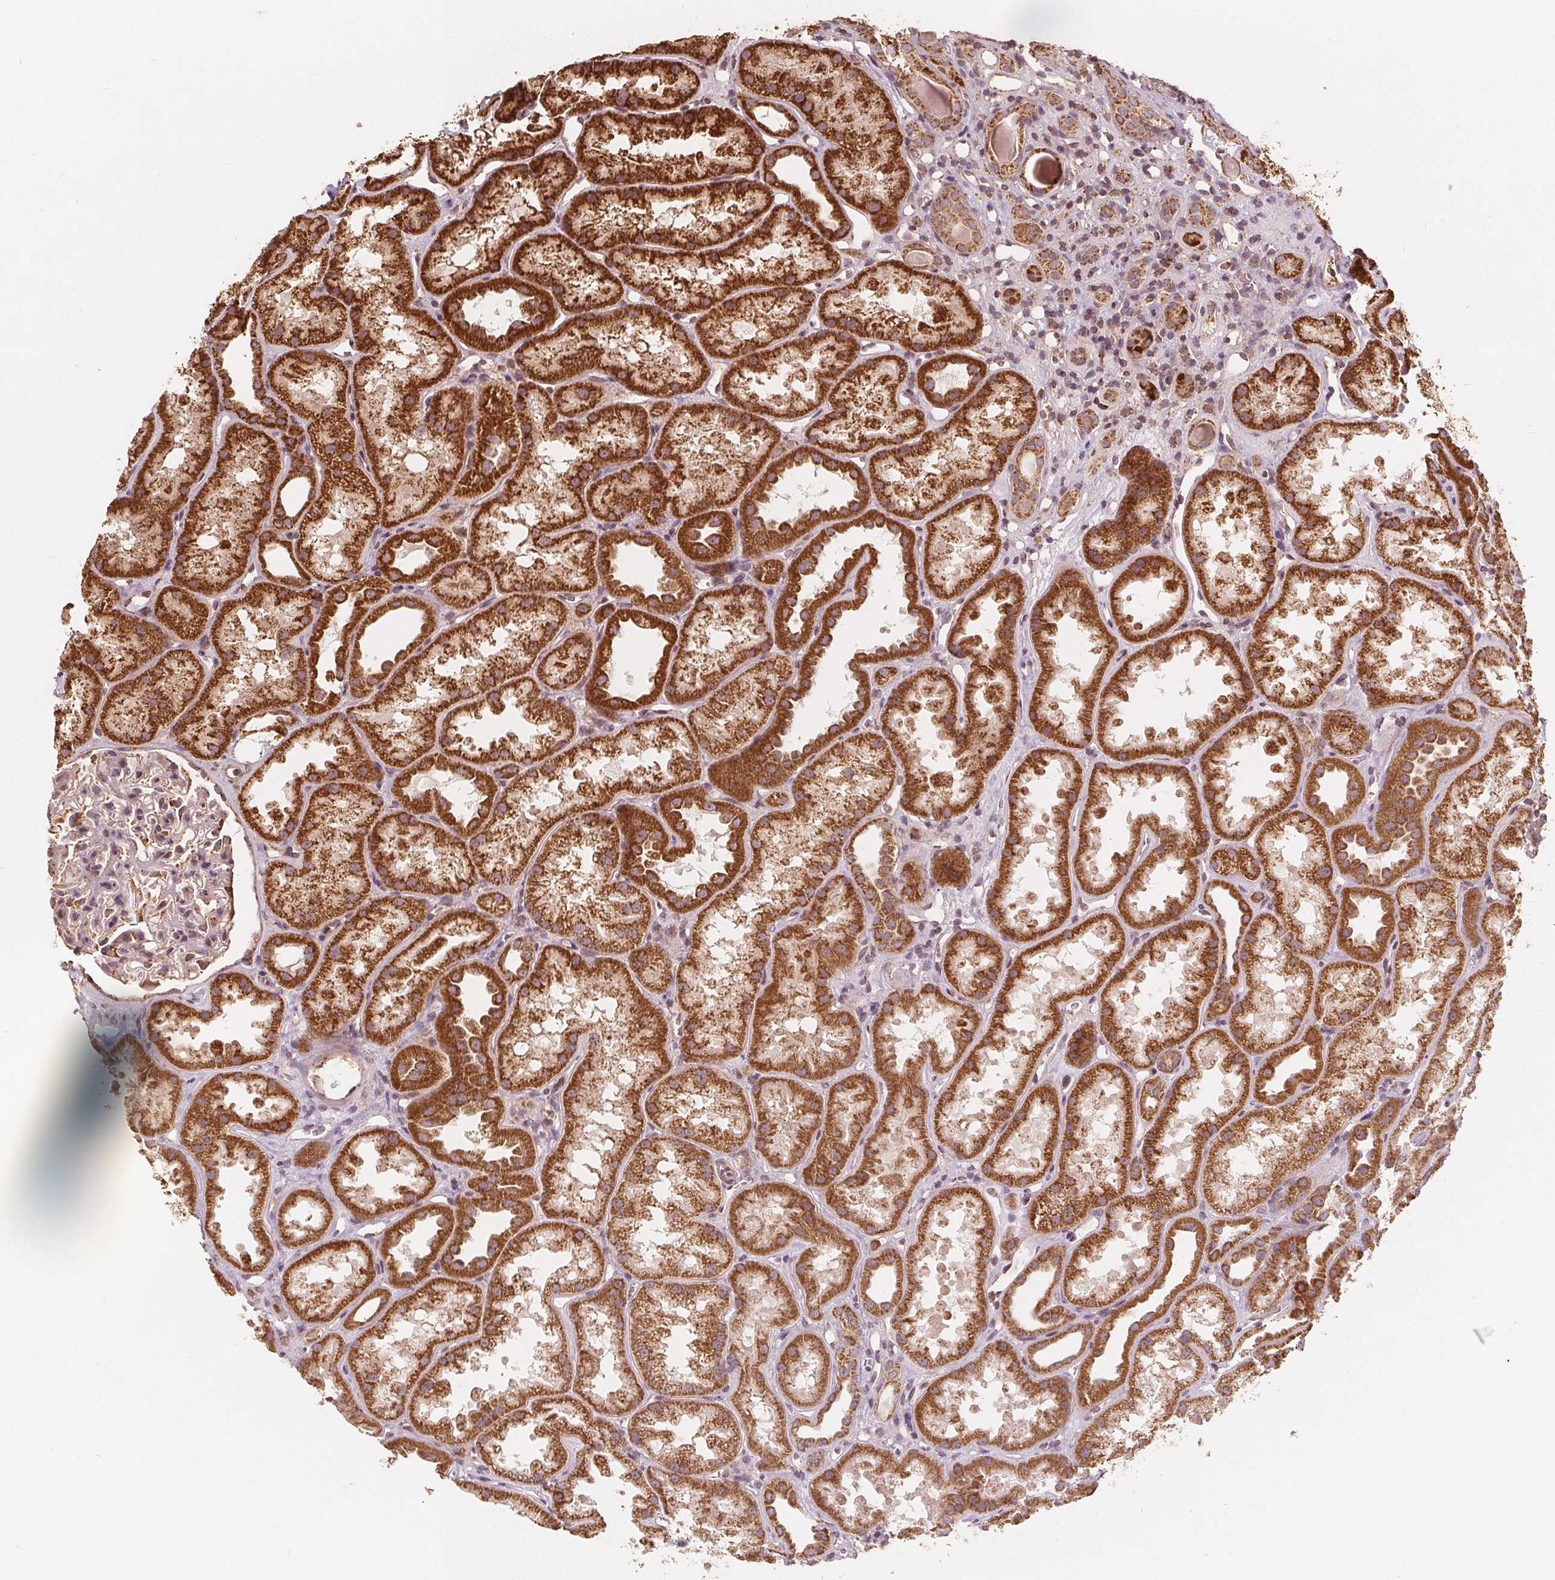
{"staining": {"intensity": "moderate", "quantity": "<25%", "location": "cytoplasmic/membranous"}, "tissue": "kidney", "cell_type": "Cells in glomeruli", "image_type": "normal", "snomed": [{"axis": "morphology", "description": "Normal tissue, NOS"}, {"axis": "topography", "description": "Kidney"}], "caption": "Immunohistochemistry of benign human kidney exhibits low levels of moderate cytoplasmic/membranous positivity in approximately <25% of cells in glomeruli.", "gene": "PEX26", "patient": {"sex": "male", "age": 61}}